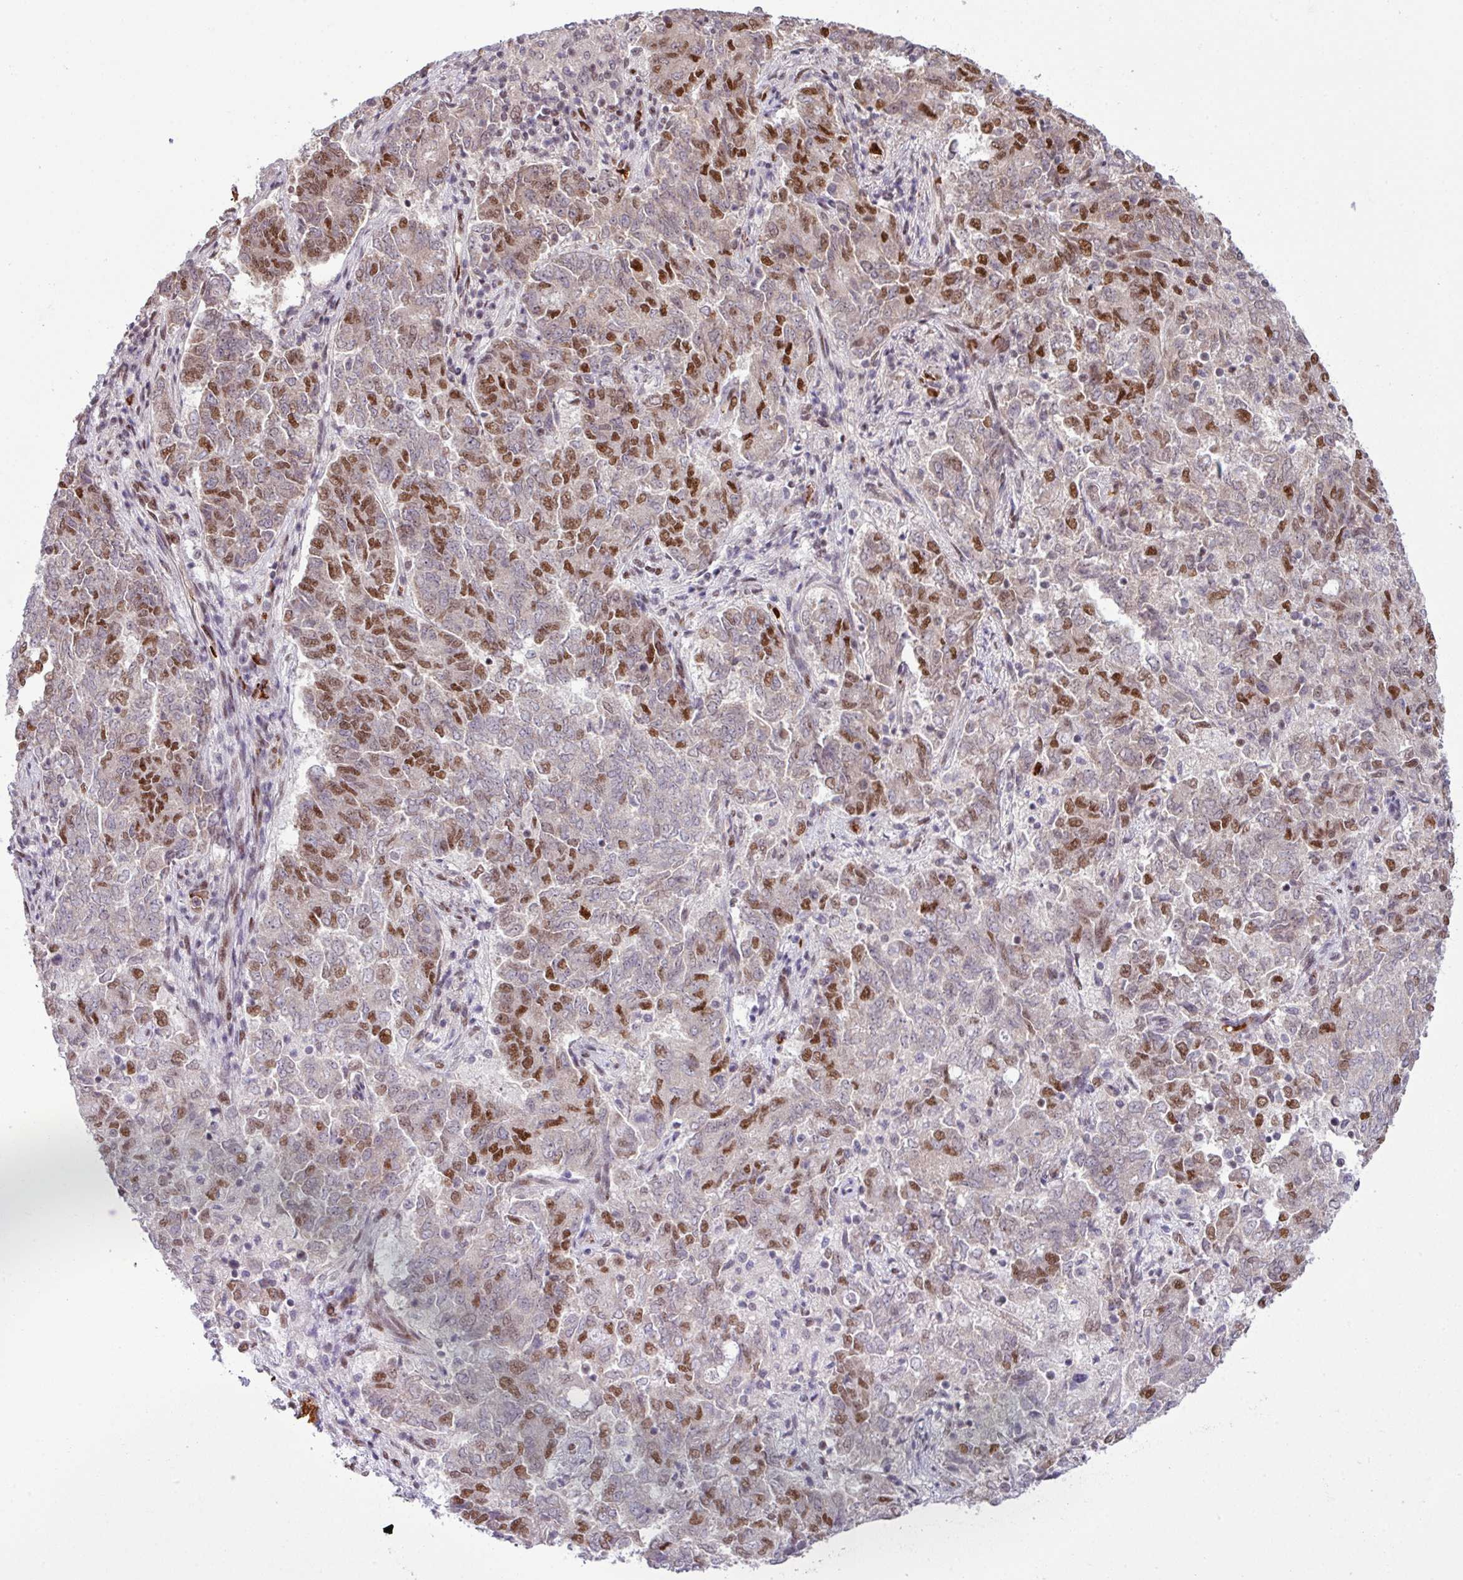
{"staining": {"intensity": "moderate", "quantity": "25%-75%", "location": "nuclear"}, "tissue": "endometrial cancer", "cell_type": "Tumor cells", "image_type": "cancer", "snomed": [{"axis": "morphology", "description": "Adenocarcinoma, NOS"}, {"axis": "topography", "description": "Endometrium"}], "caption": "Approximately 25%-75% of tumor cells in human endometrial adenocarcinoma demonstrate moderate nuclear protein staining as visualized by brown immunohistochemical staining.", "gene": "PRDM5", "patient": {"sex": "female", "age": 80}}